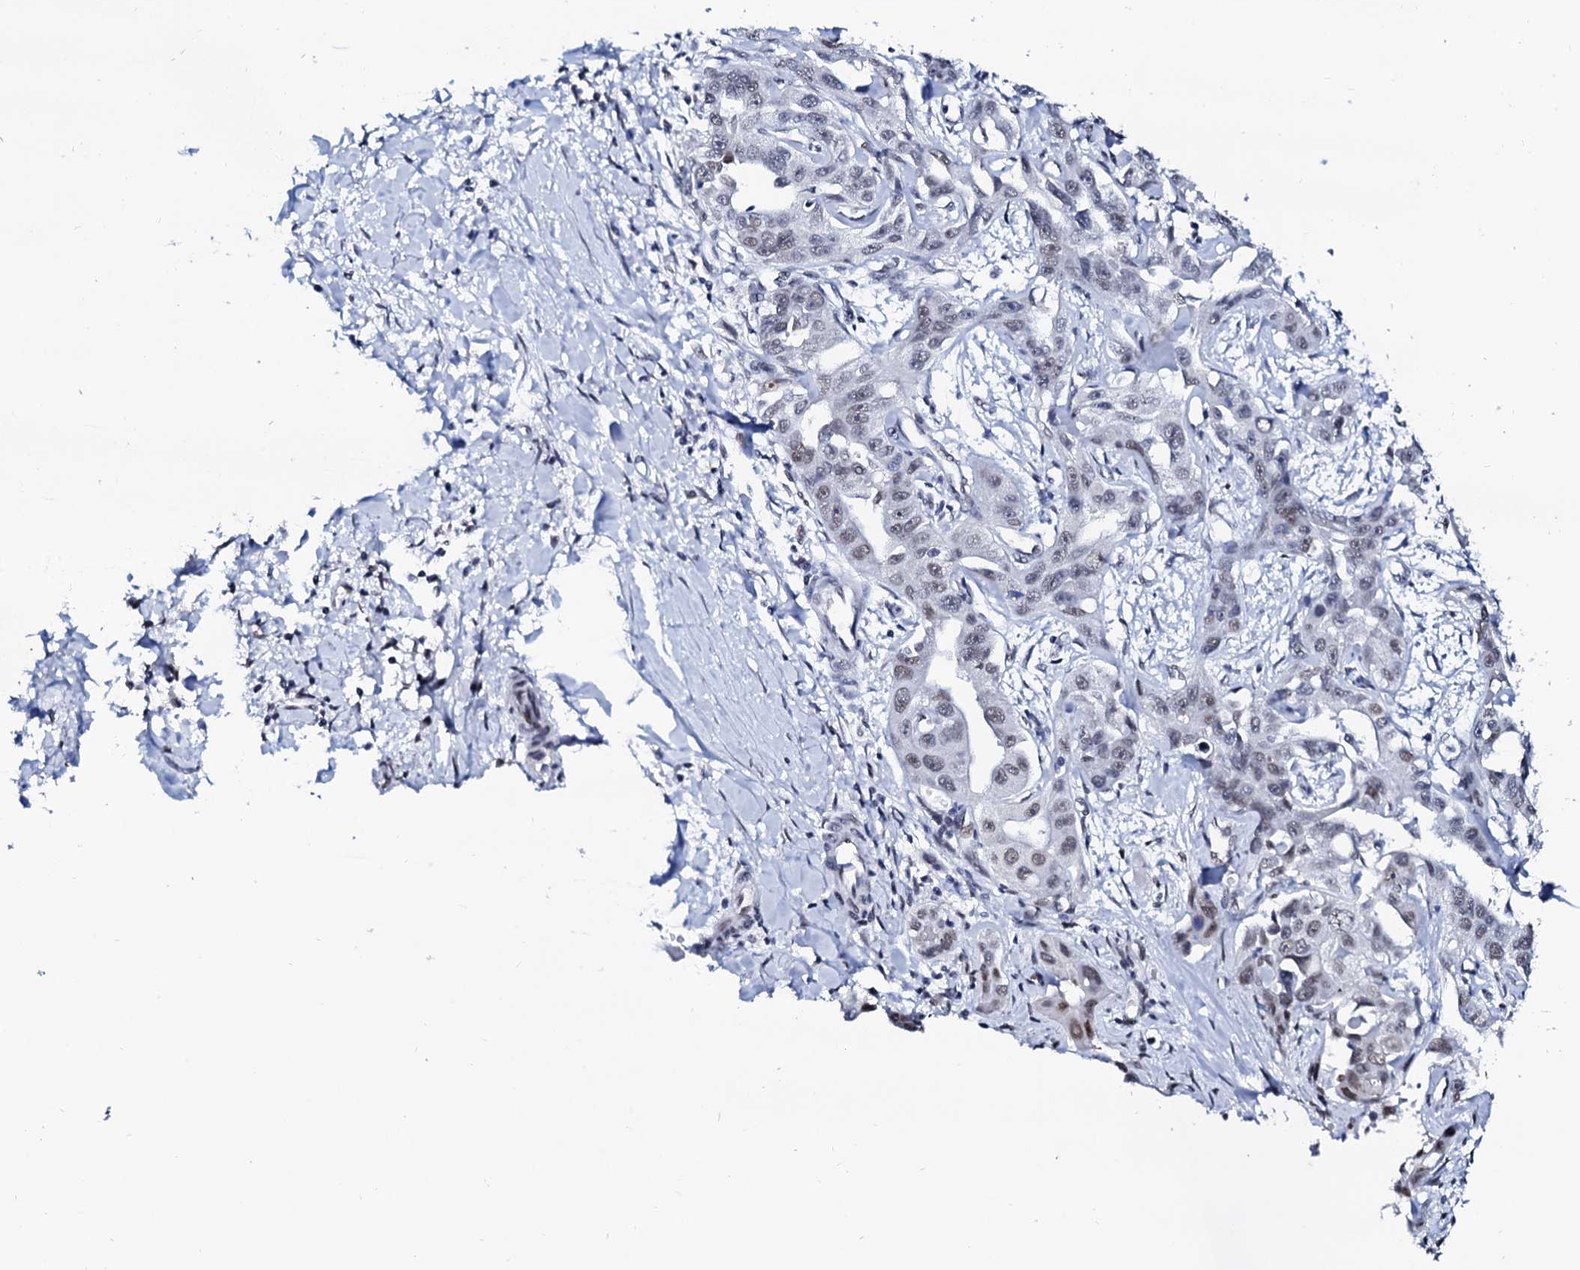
{"staining": {"intensity": "weak", "quantity": "<25%", "location": "nuclear"}, "tissue": "liver cancer", "cell_type": "Tumor cells", "image_type": "cancer", "snomed": [{"axis": "morphology", "description": "Cholangiocarcinoma"}, {"axis": "topography", "description": "Liver"}], "caption": "Cholangiocarcinoma (liver) was stained to show a protein in brown. There is no significant expression in tumor cells.", "gene": "SPATA19", "patient": {"sex": "male", "age": 59}}